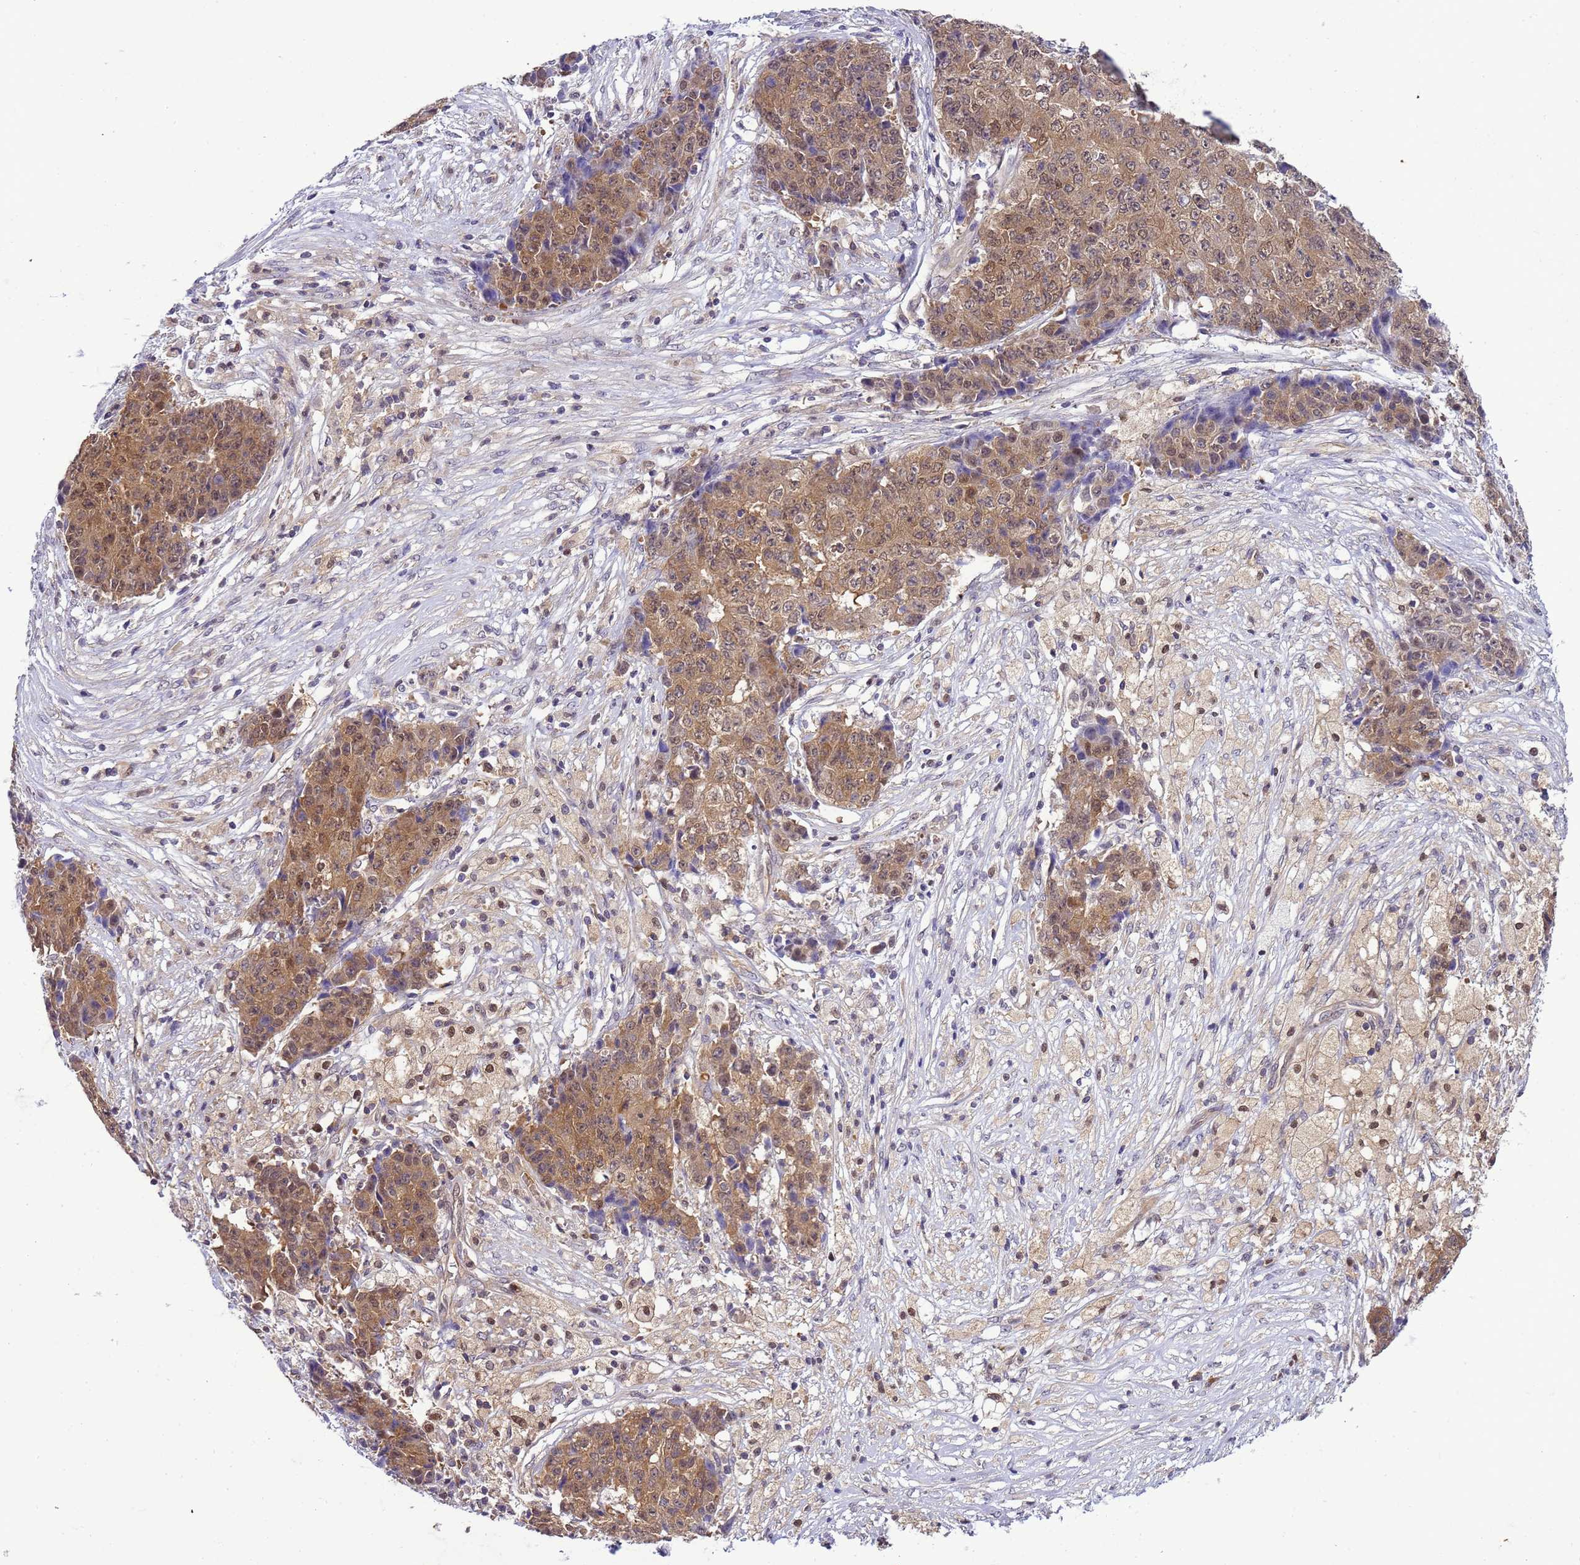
{"staining": {"intensity": "moderate", "quantity": ">75%", "location": "cytoplasmic/membranous,nuclear"}, "tissue": "ovarian cancer", "cell_type": "Tumor cells", "image_type": "cancer", "snomed": [{"axis": "morphology", "description": "Carcinoma, endometroid"}, {"axis": "topography", "description": "Ovary"}], "caption": "Immunohistochemistry (IHC) of endometroid carcinoma (ovarian) displays medium levels of moderate cytoplasmic/membranous and nuclear positivity in about >75% of tumor cells. (DAB (3,3'-diaminobenzidine) = brown stain, brightfield microscopy at high magnification).", "gene": "DDI2", "patient": {"sex": "female", "age": 42}}